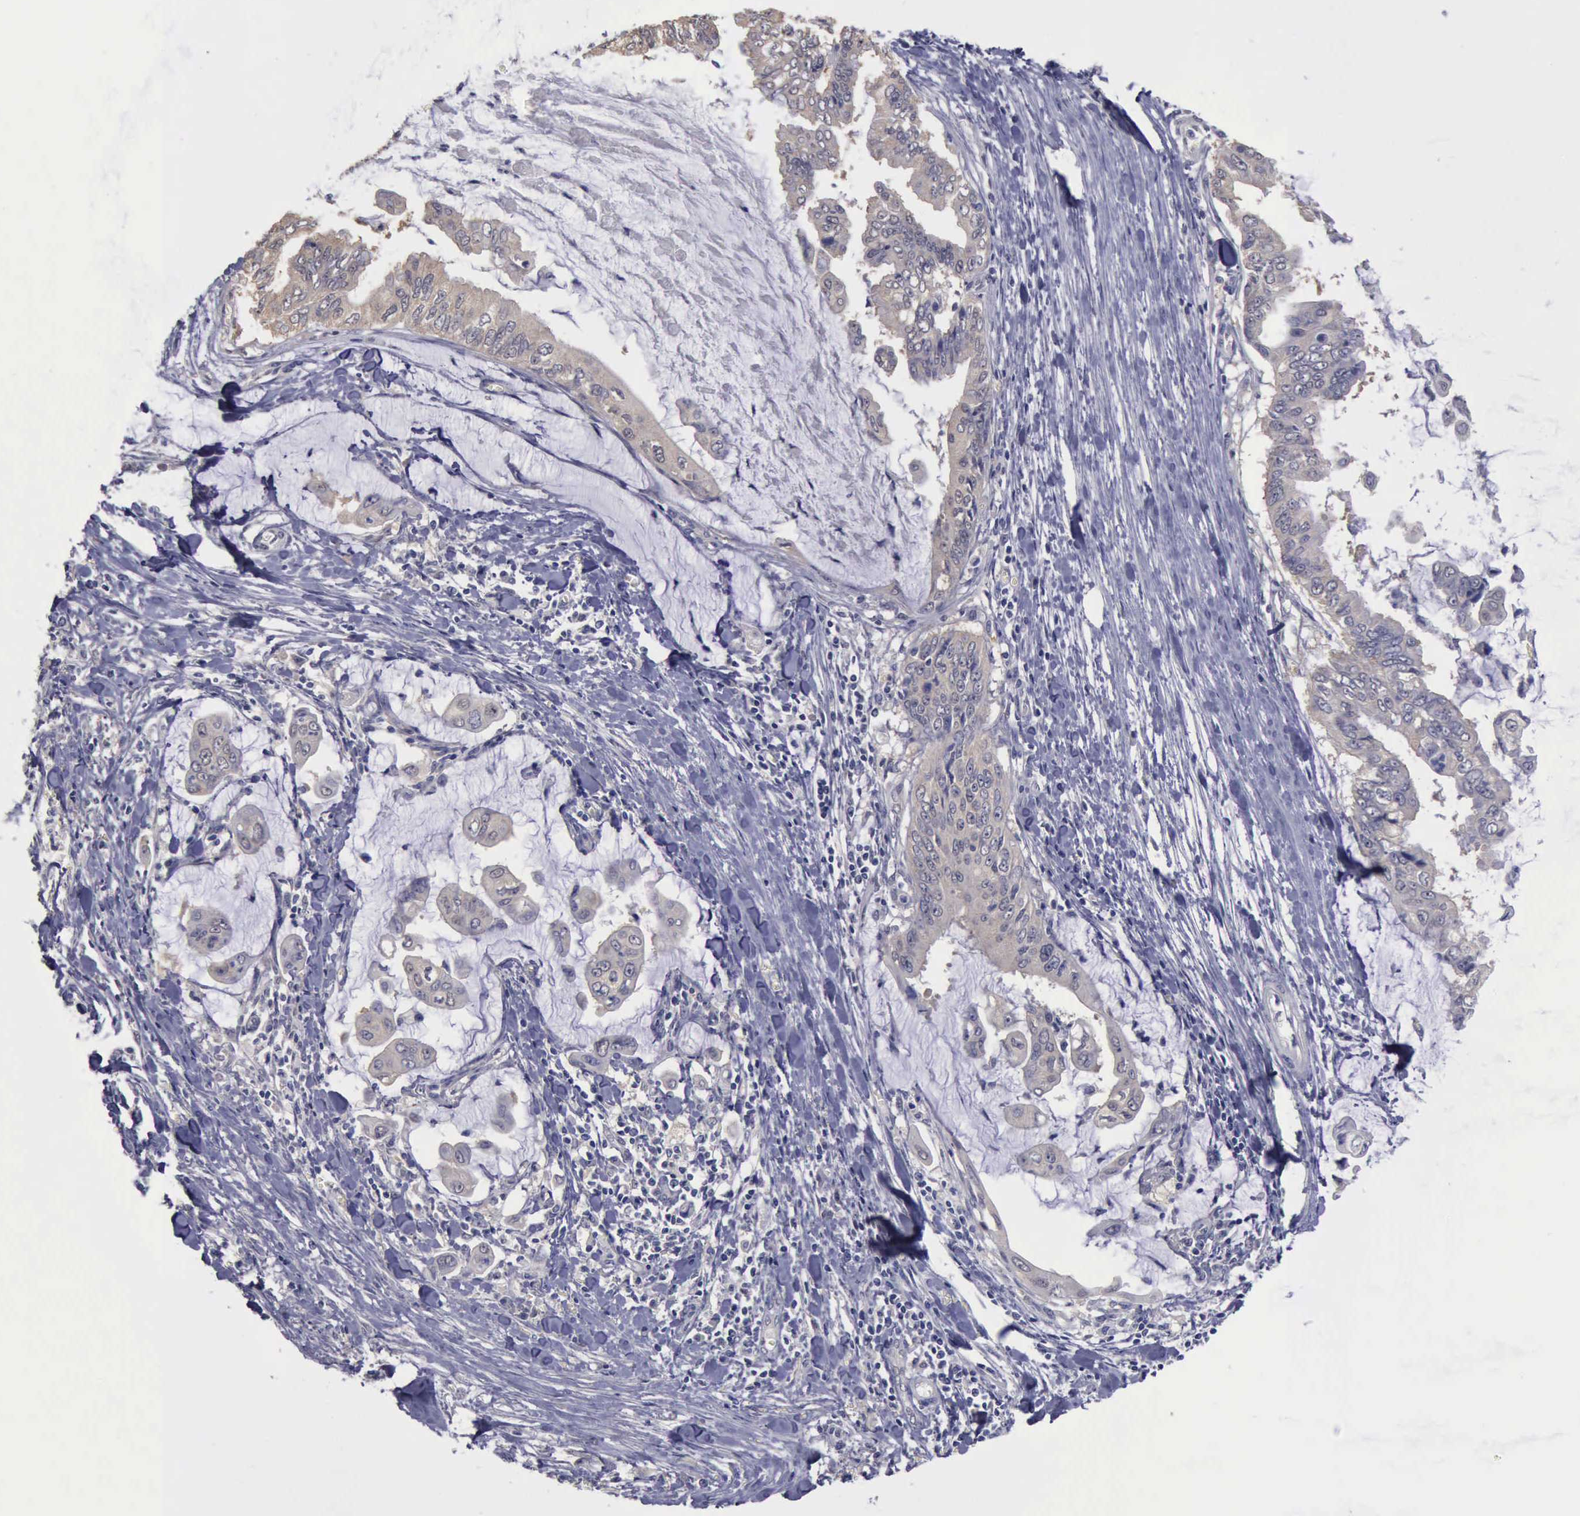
{"staining": {"intensity": "negative", "quantity": "none", "location": "none"}, "tissue": "stomach cancer", "cell_type": "Tumor cells", "image_type": "cancer", "snomed": [{"axis": "morphology", "description": "Adenocarcinoma, NOS"}, {"axis": "topography", "description": "Stomach, upper"}], "caption": "Protein analysis of stomach adenocarcinoma demonstrates no significant expression in tumor cells.", "gene": "PHKA1", "patient": {"sex": "male", "age": 80}}